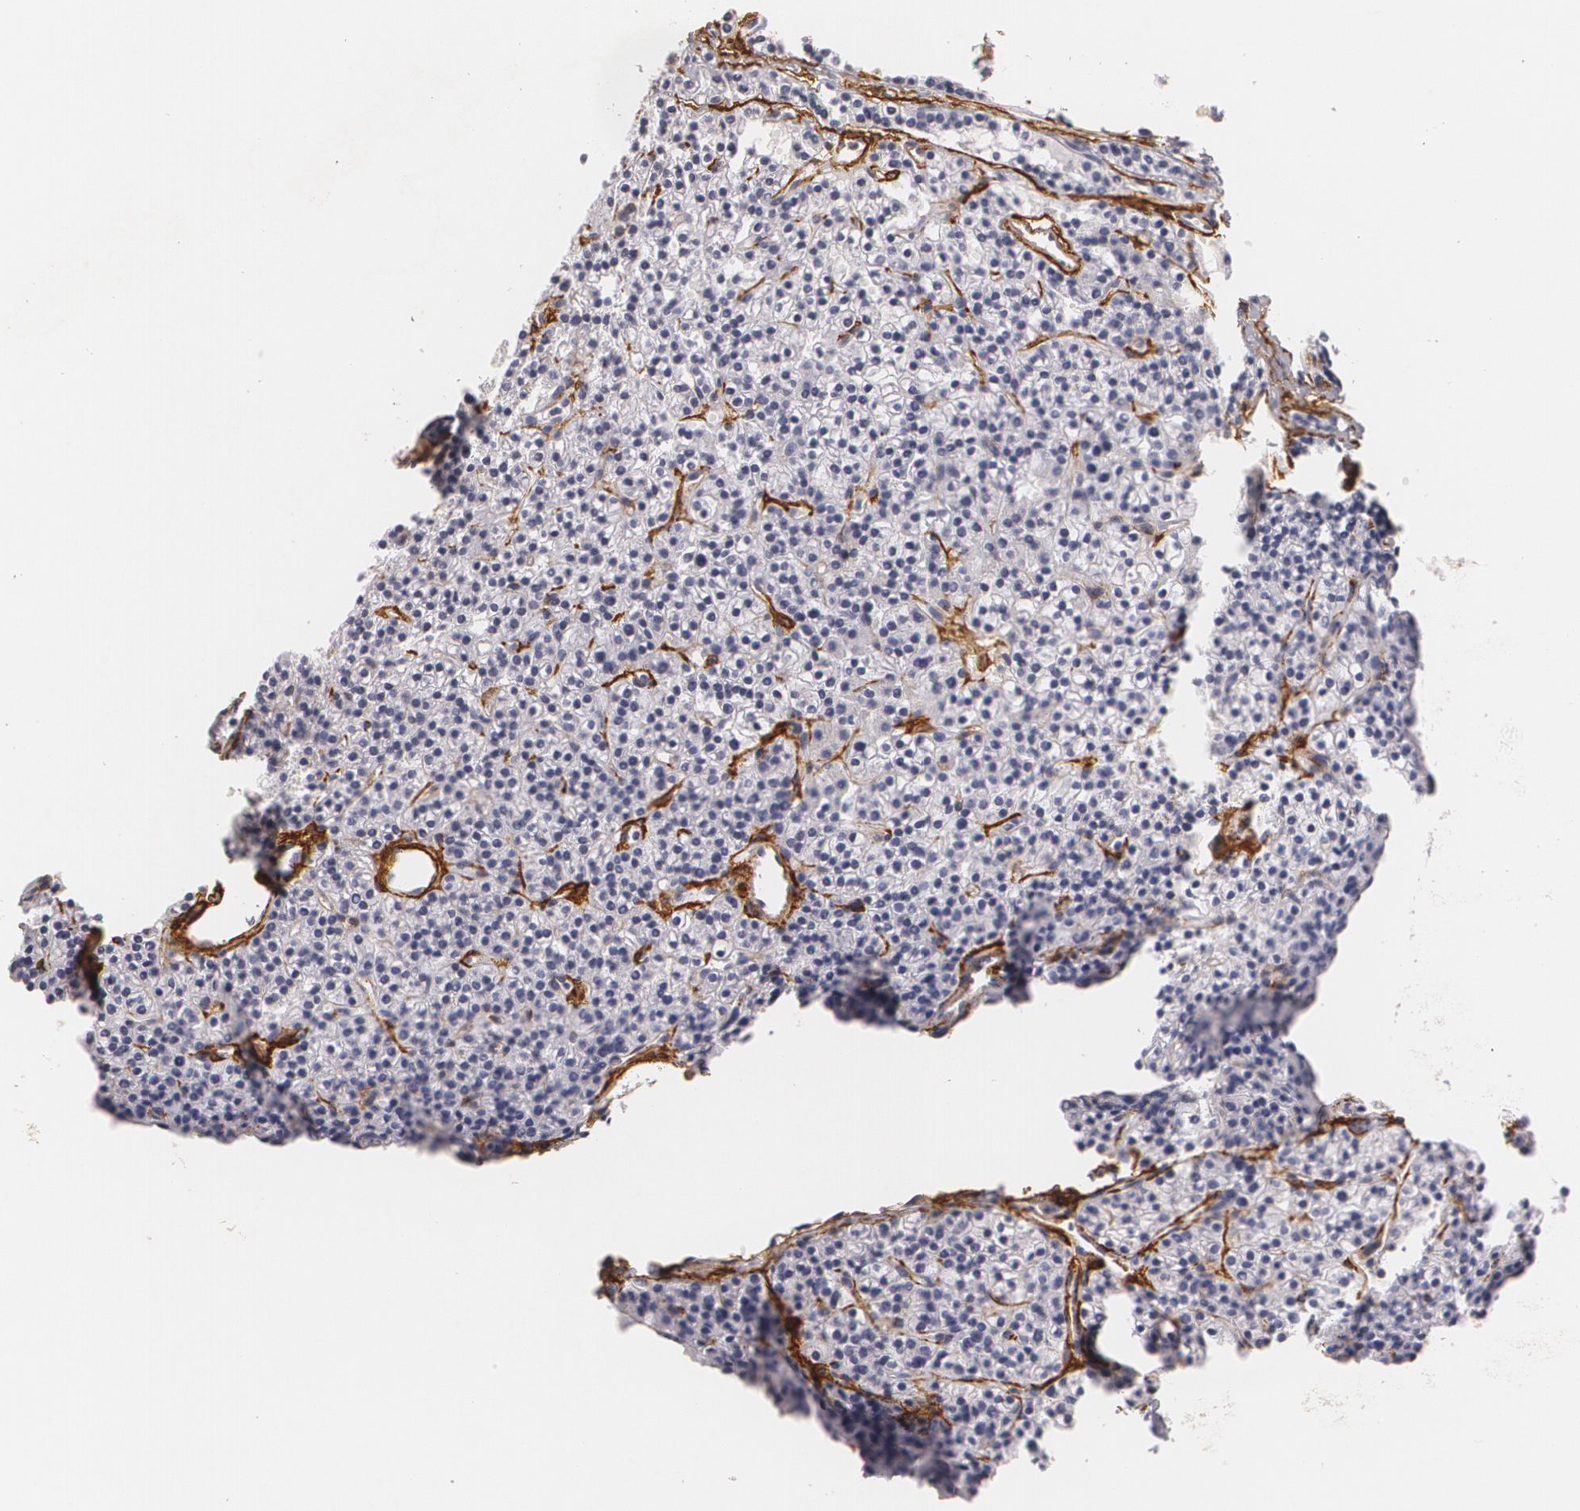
{"staining": {"intensity": "negative", "quantity": "none", "location": "none"}, "tissue": "parathyroid gland", "cell_type": "Glandular cells", "image_type": "normal", "snomed": [{"axis": "morphology", "description": "Normal tissue, NOS"}, {"axis": "topography", "description": "Parathyroid gland"}], "caption": "This photomicrograph is of unremarkable parathyroid gland stained with immunohistochemistry (IHC) to label a protein in brown with the nuclei are counter-stained blue. There is no positivity in glandular cells.", "gene": "NGFR", "patient": {"sex": "female", "age": 45}}